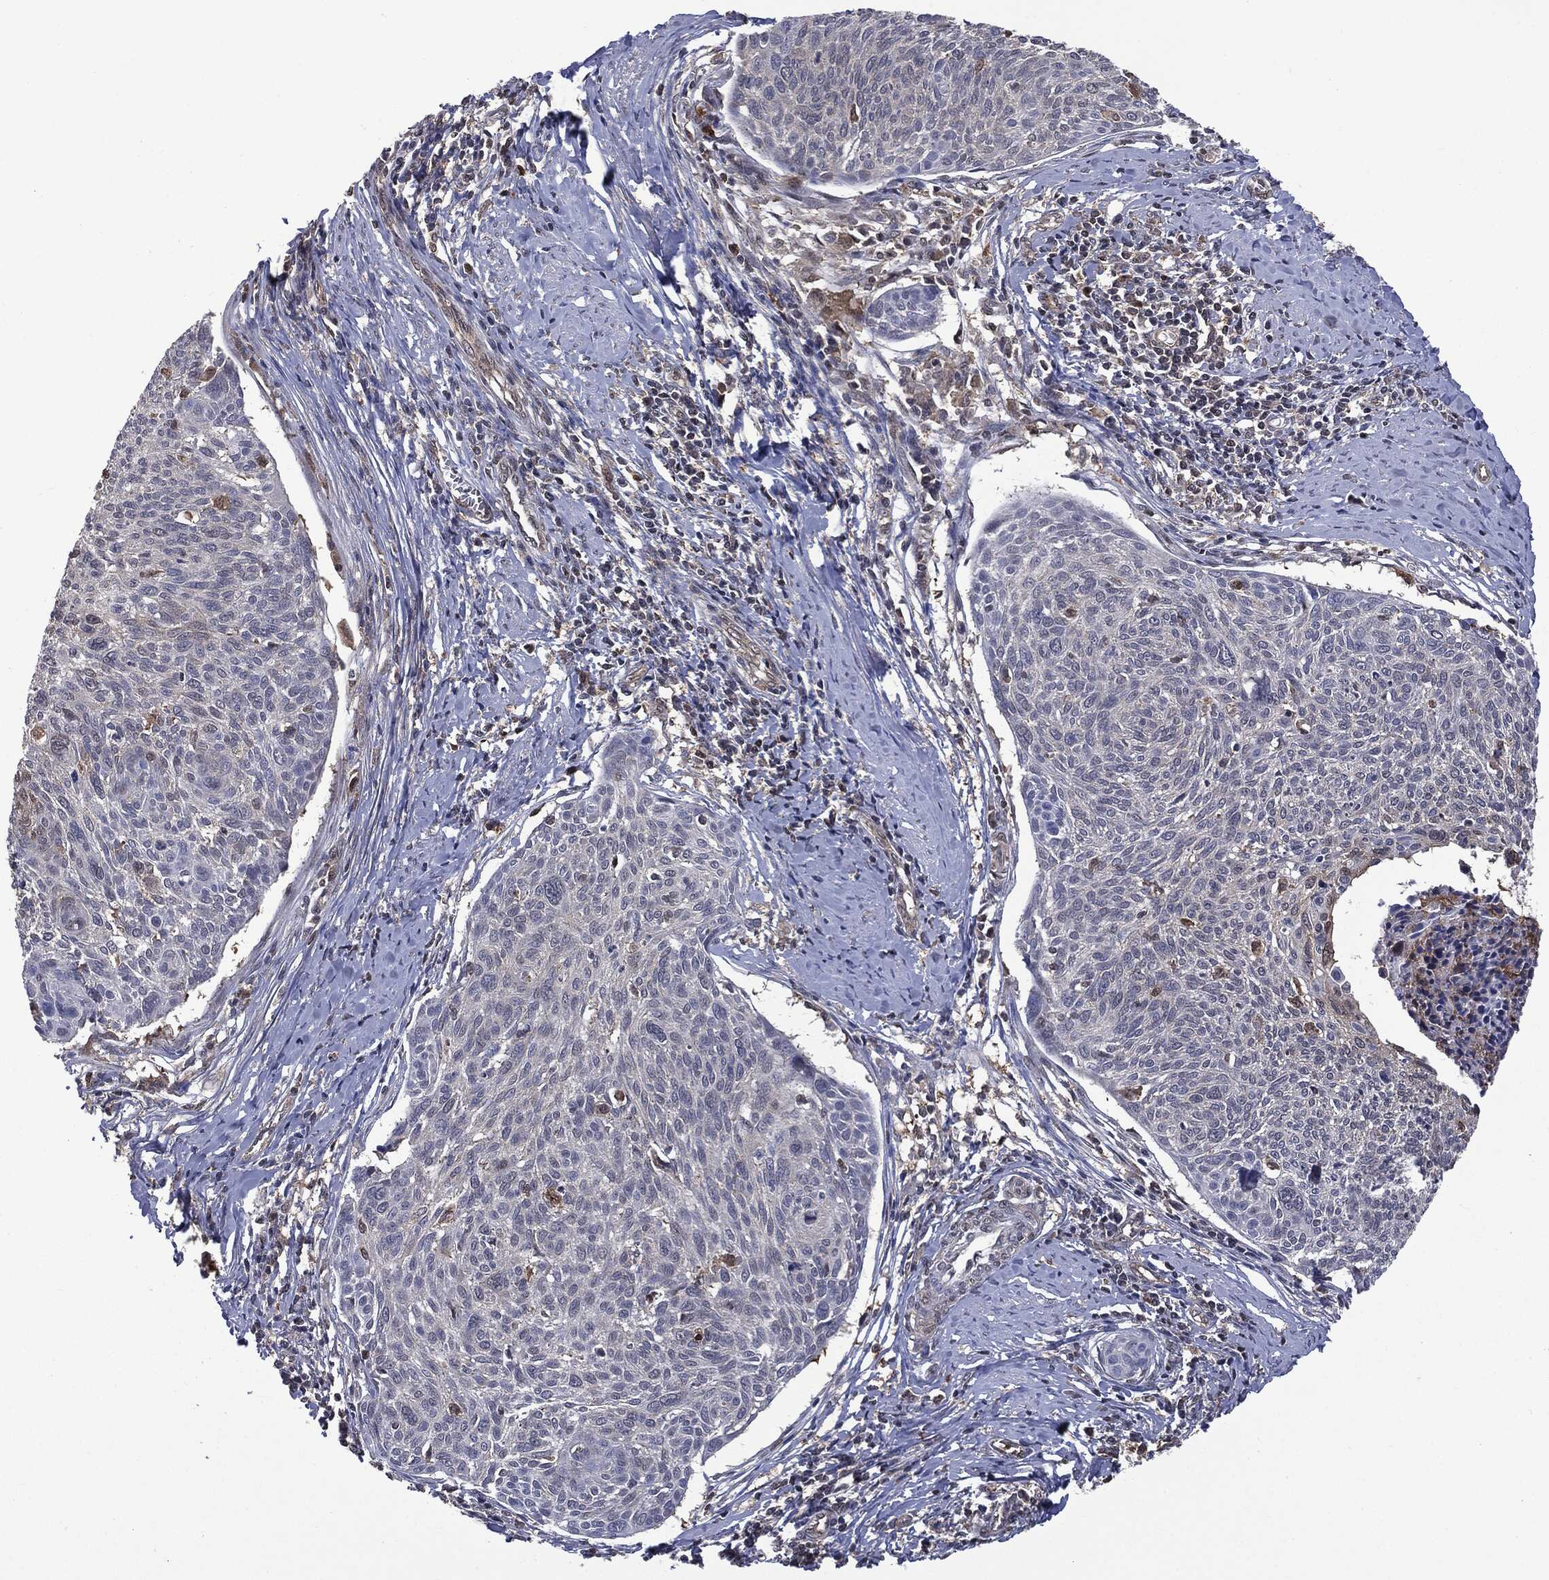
{"staining": {"intensity": "negative", "quantity": "none", "location": "none"}, "tissue": "cervical cancer", "cell_type": "Tumor cells", "image_type": "cancer", "snomed": [{"axis": "morphology", "description": "Squamous cell carcinoma, NOS"}, {"axis": "topography", "description": "Cervix"}], "caption": "Protein analysis of cervical squamous cell carcinoma exhibits no significant staining in tumor cells. (Brightfield microscopy of DAB (3,3'-diaminobenzidine) immunohistochemistry (IHC) at high magnification).", "gene": "GPI", "patient": {"sex": "female", "age": 49}}